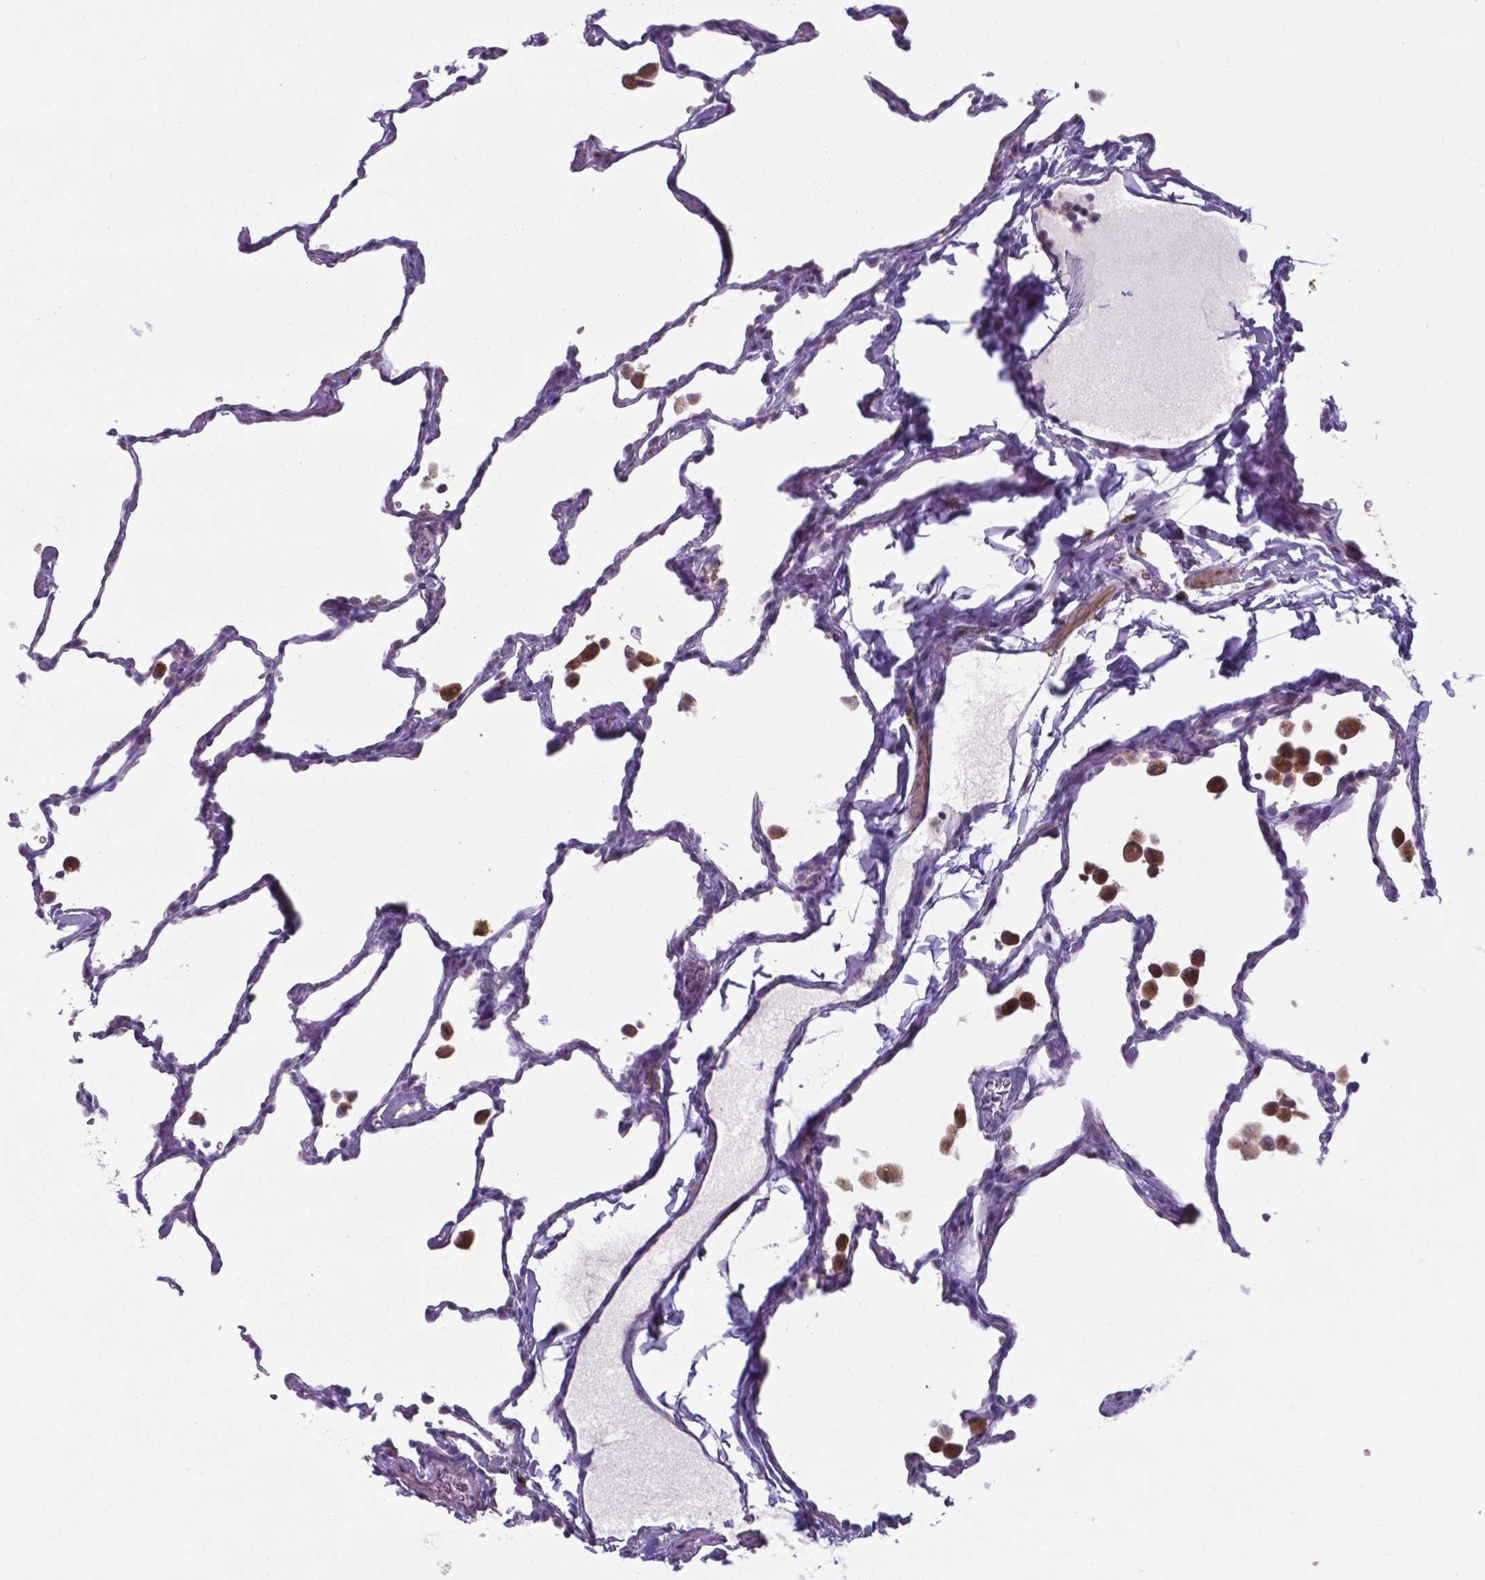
{"staining": {"intensity": "negative", "quantity": "none", "location": "none"}, "tissue": "lung", "cell_type": "Alveolar cells", "image_type": "normal", "snomed": [{"axis": "morphology", "description": "Normal tissue, NOS"}, {"axis": "topography", "description": "Lung"}], "caption": "IHC image of unremarkable lung stained for a protein (brown), which exhibits no positivity in alveolar cells. Nuclei are stained in blue.", "gene": "AP5B1", "patient": {"sex": "female", "age": 47}}